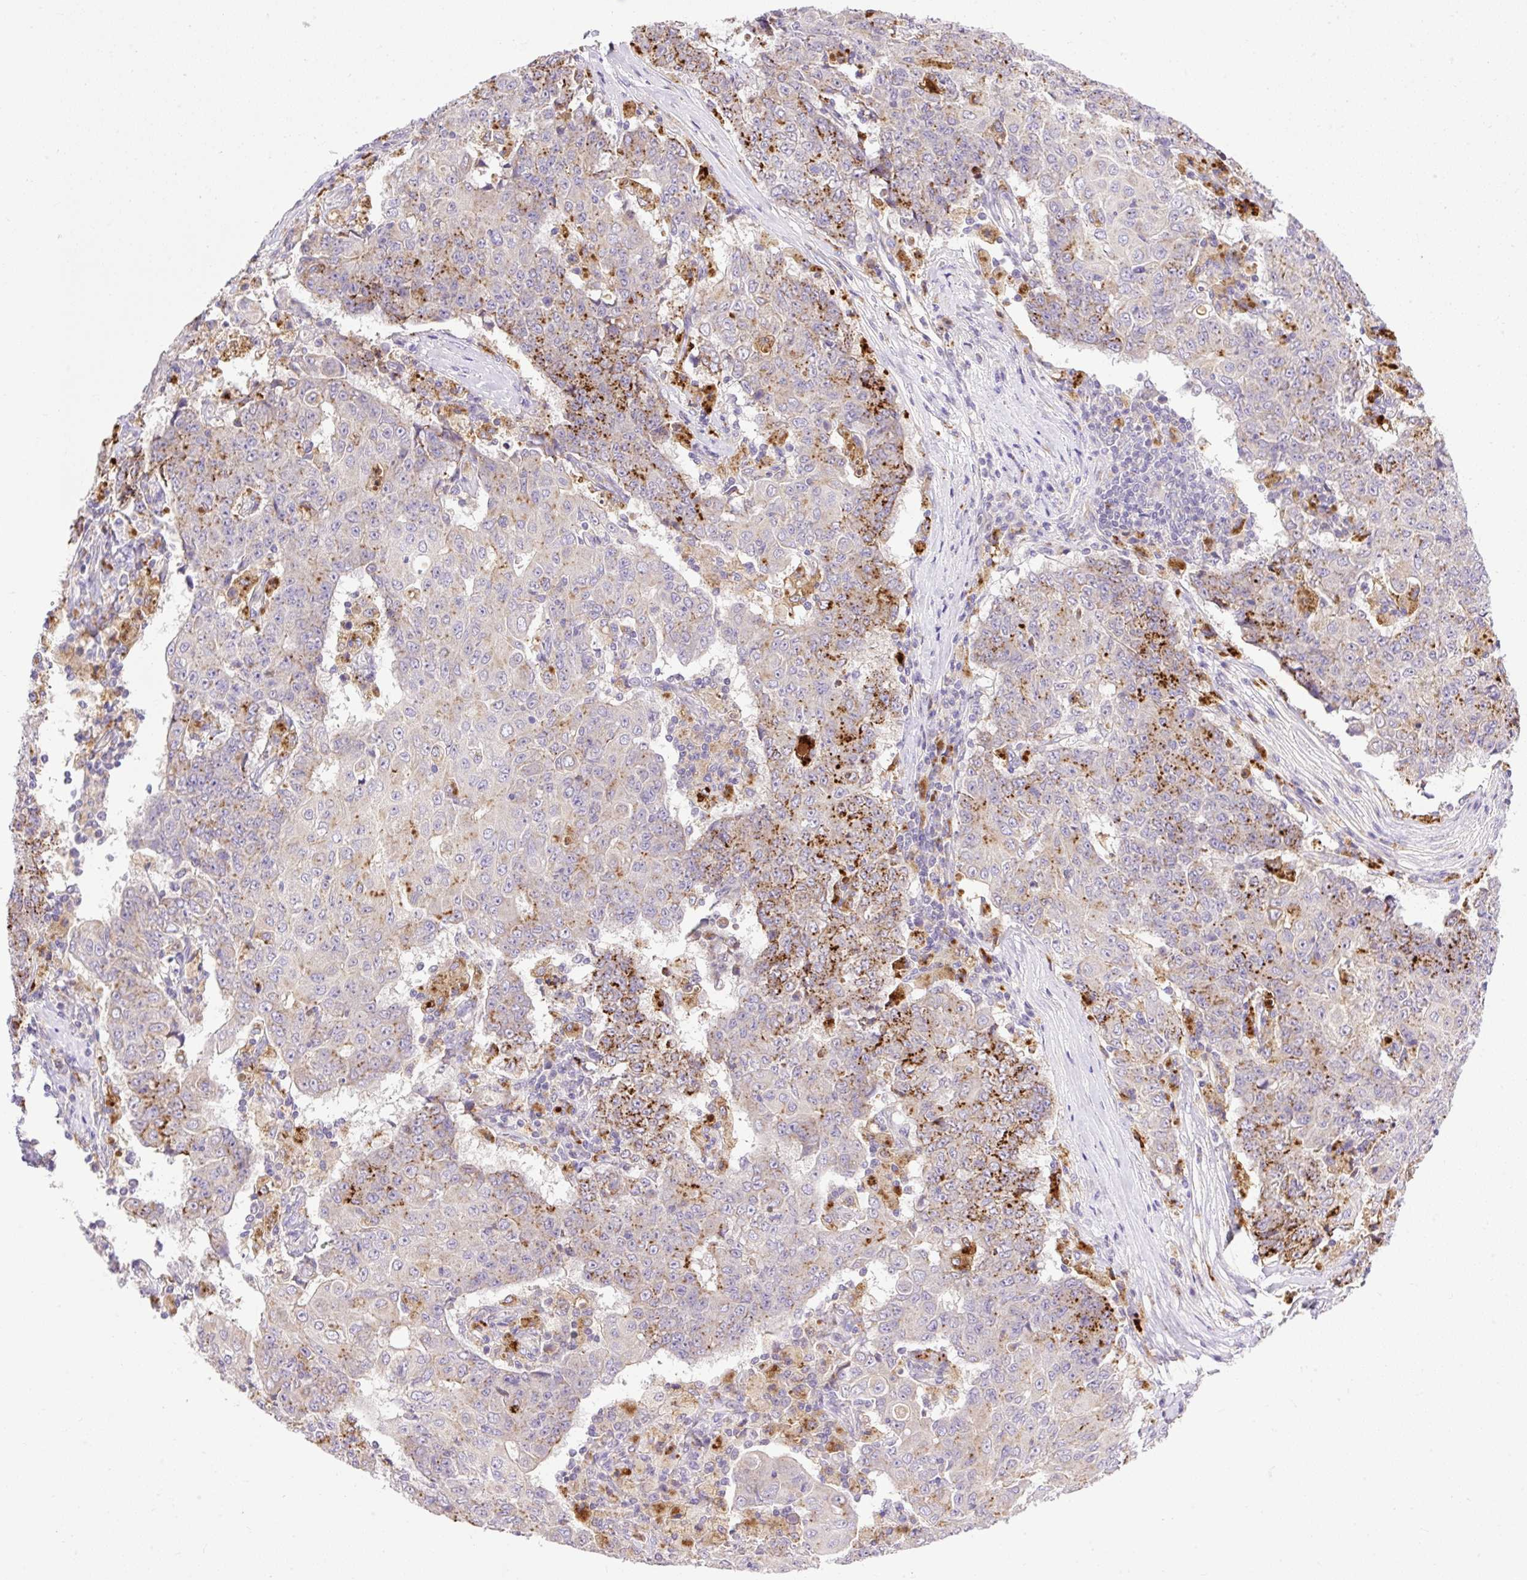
{"staining": {"intensity": "moderate", "quantity": "25%-75%", "location": "cytoplasmic/membranous"}, "tissue": "ovarian cancer", "cell_type": "Tumor cells", "image_type": "cancer", "snomed": [{"axis": "morphology", "description": "Carcinoma, endometroid"}, {"axis": "topography", "description": "Ovary"}], "caption": "DAB immunohistochemical staining of human ovarian endometroid carcinoma reveals moderate cytoplasmic/membranous protein positivity in about 25%-75% of tumor cells. The protein of interest is shown in brown color, while the nuclei are stained blue.", "gene": "HEXB", "patient": {"sex": "female", "age": 42}}